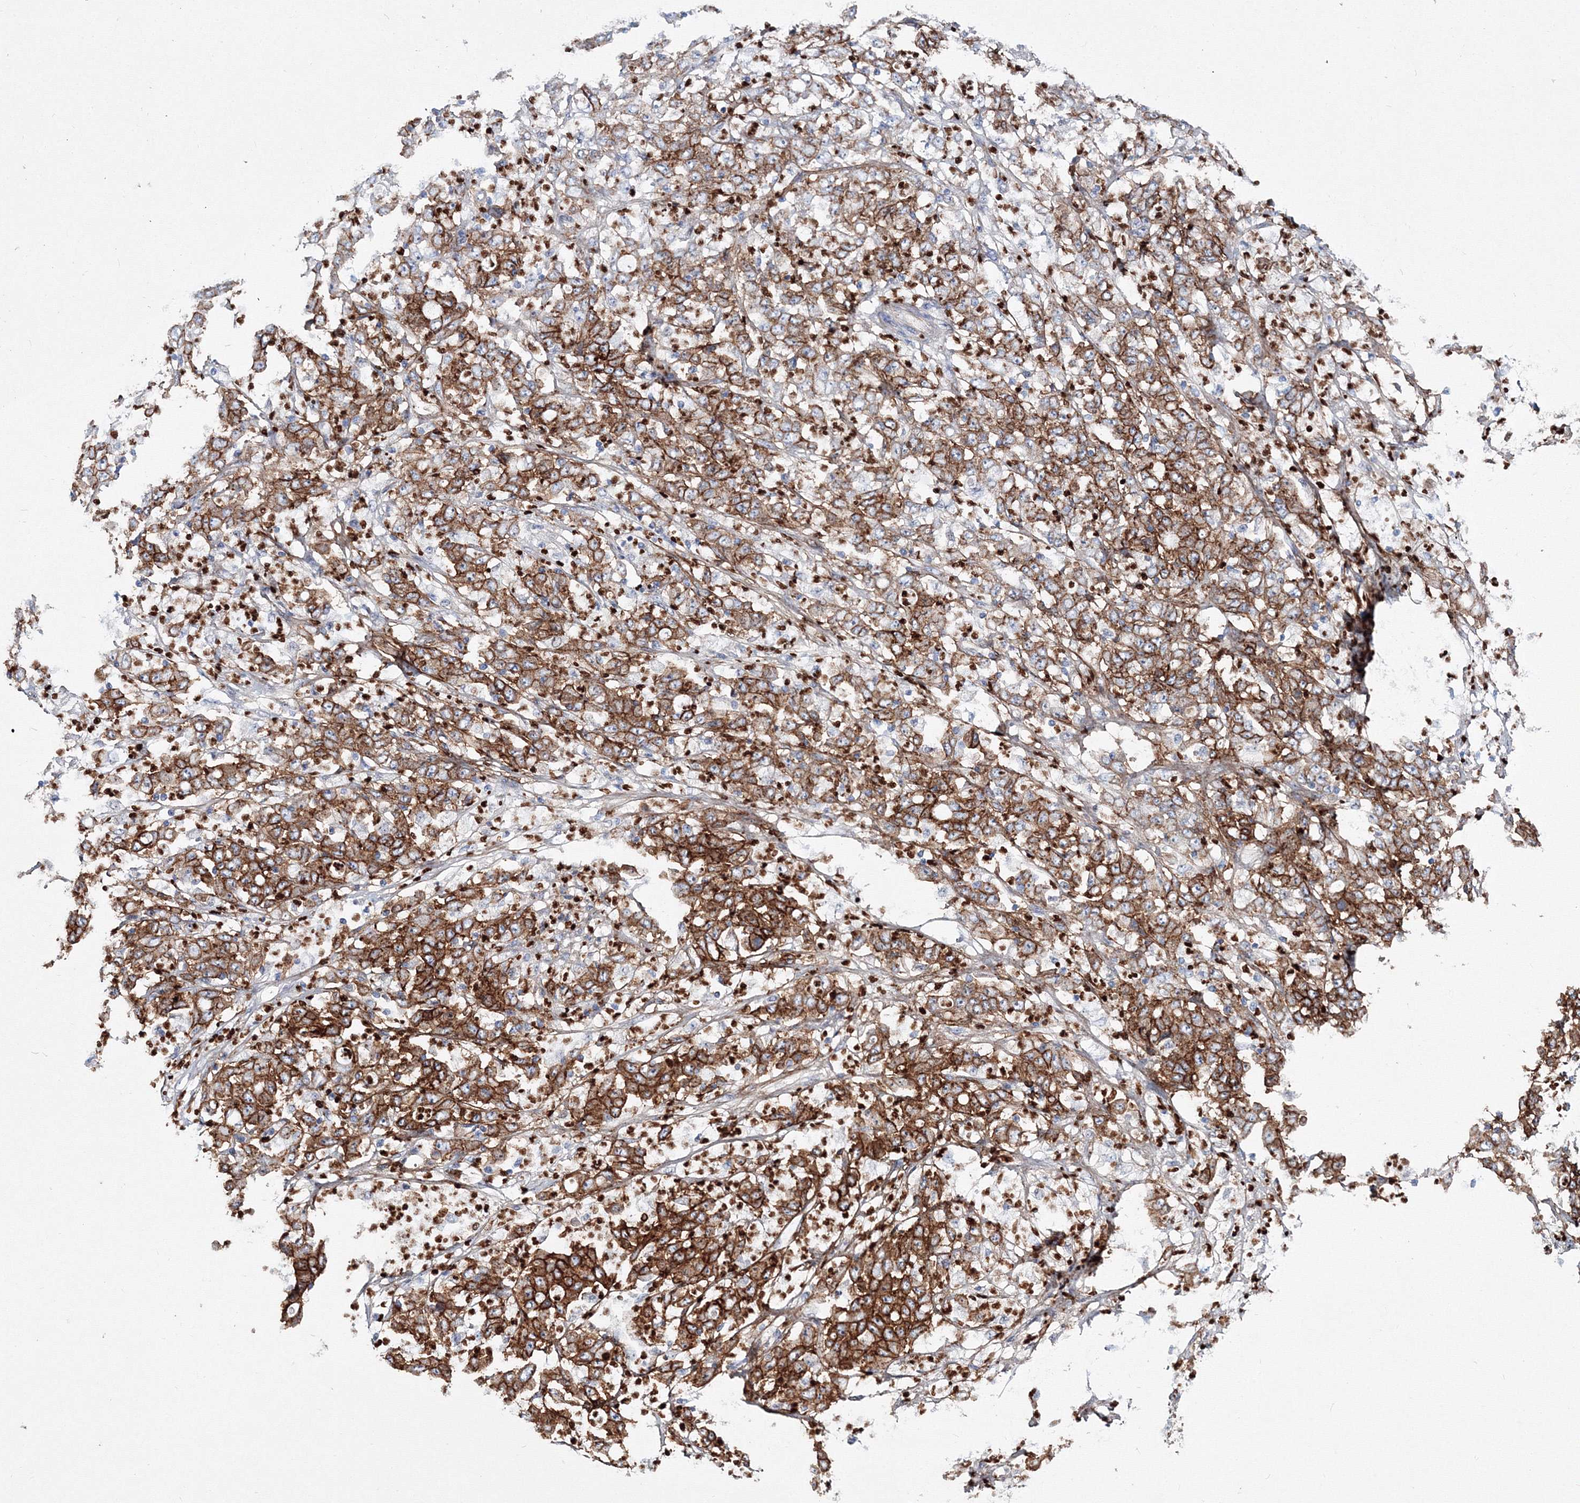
{"staining": {"intensity": "strong", "quantity": ">75%", "location": "cytoplasmic/membranous"}, "tissue": "stomach cancer", "cell_type": "Tumor cells", "image_type": "cancer", "snomed": [{"axis": "morphology", "description": "Adenocarcinoma, NOS"}, {"axis": "topography", "description": "Stomach, lower"}], "caption": "Immunohistochemical staining of human adenocarcinoma (stomach) displays strong cytoplasmic/membranous protein expression in approximately >75% of tumor cells. Using DAB (brown) and hematoxylin (blue) stains, captured at high magnification using brightfield microscopy.", "gene": "C11orf52", "patient": {"sex": "female", "age": 71}}